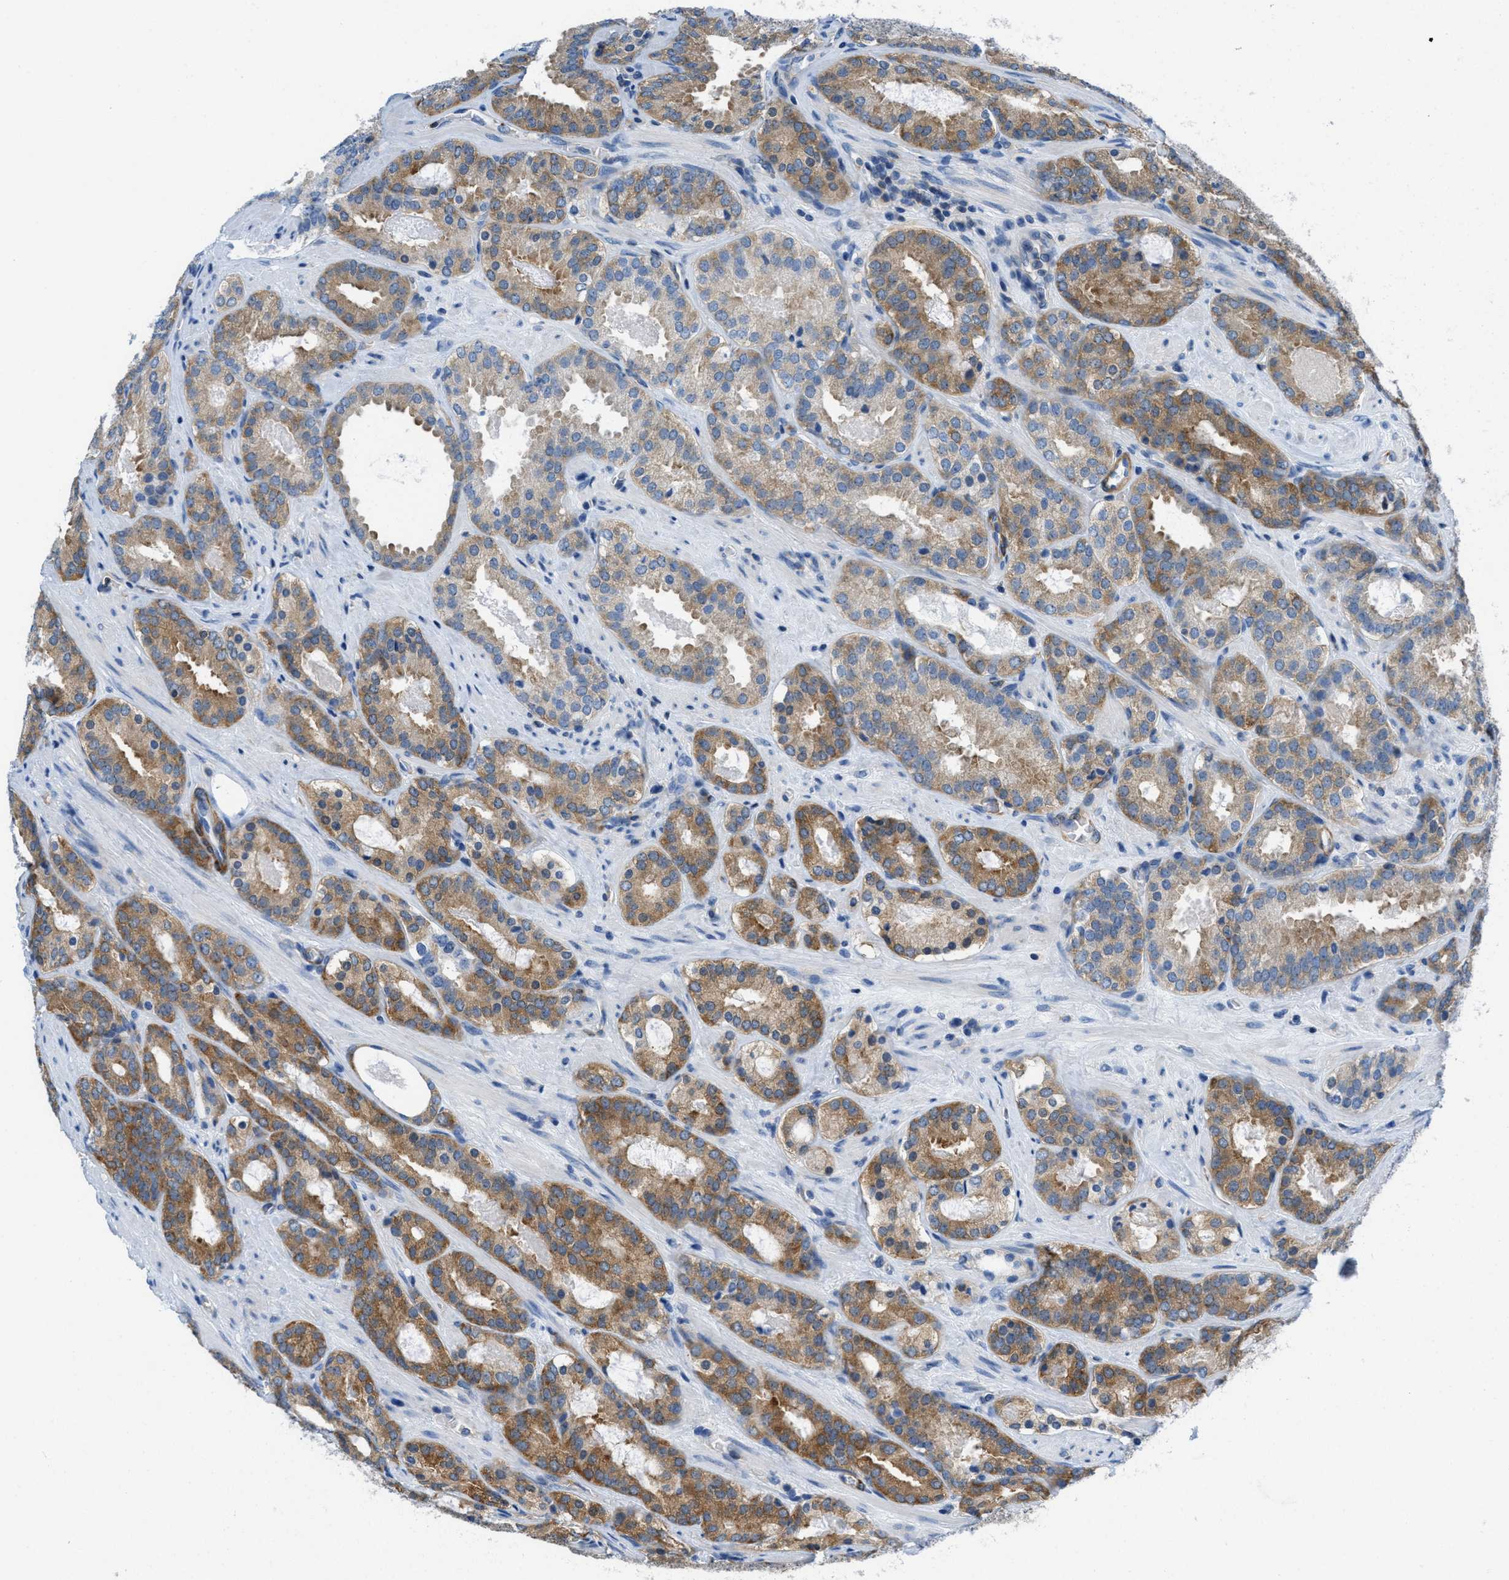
{"staining": {"intensity": "moderate", "quantity": "25%-75%", "location": "cytoplasmic/membranous"}, "tissue": "prostate cancer", "cell_type": "Tumor cells", "image_type": "cancer", "snomed": [{"axis": "morphology", "description": "Adenocarcinoma, High grade"}, {"axis": "topography", "description": "Prostate"}], "caption": "Protein positivity by IHC displays moderate cytoplasmic/membranous staining in approximately 25%-75% of tumor cells in prostate high-grade adenocarcinoma.", "gene": "MAPRE2", "patient": {"sex": "male", "age": 63}}